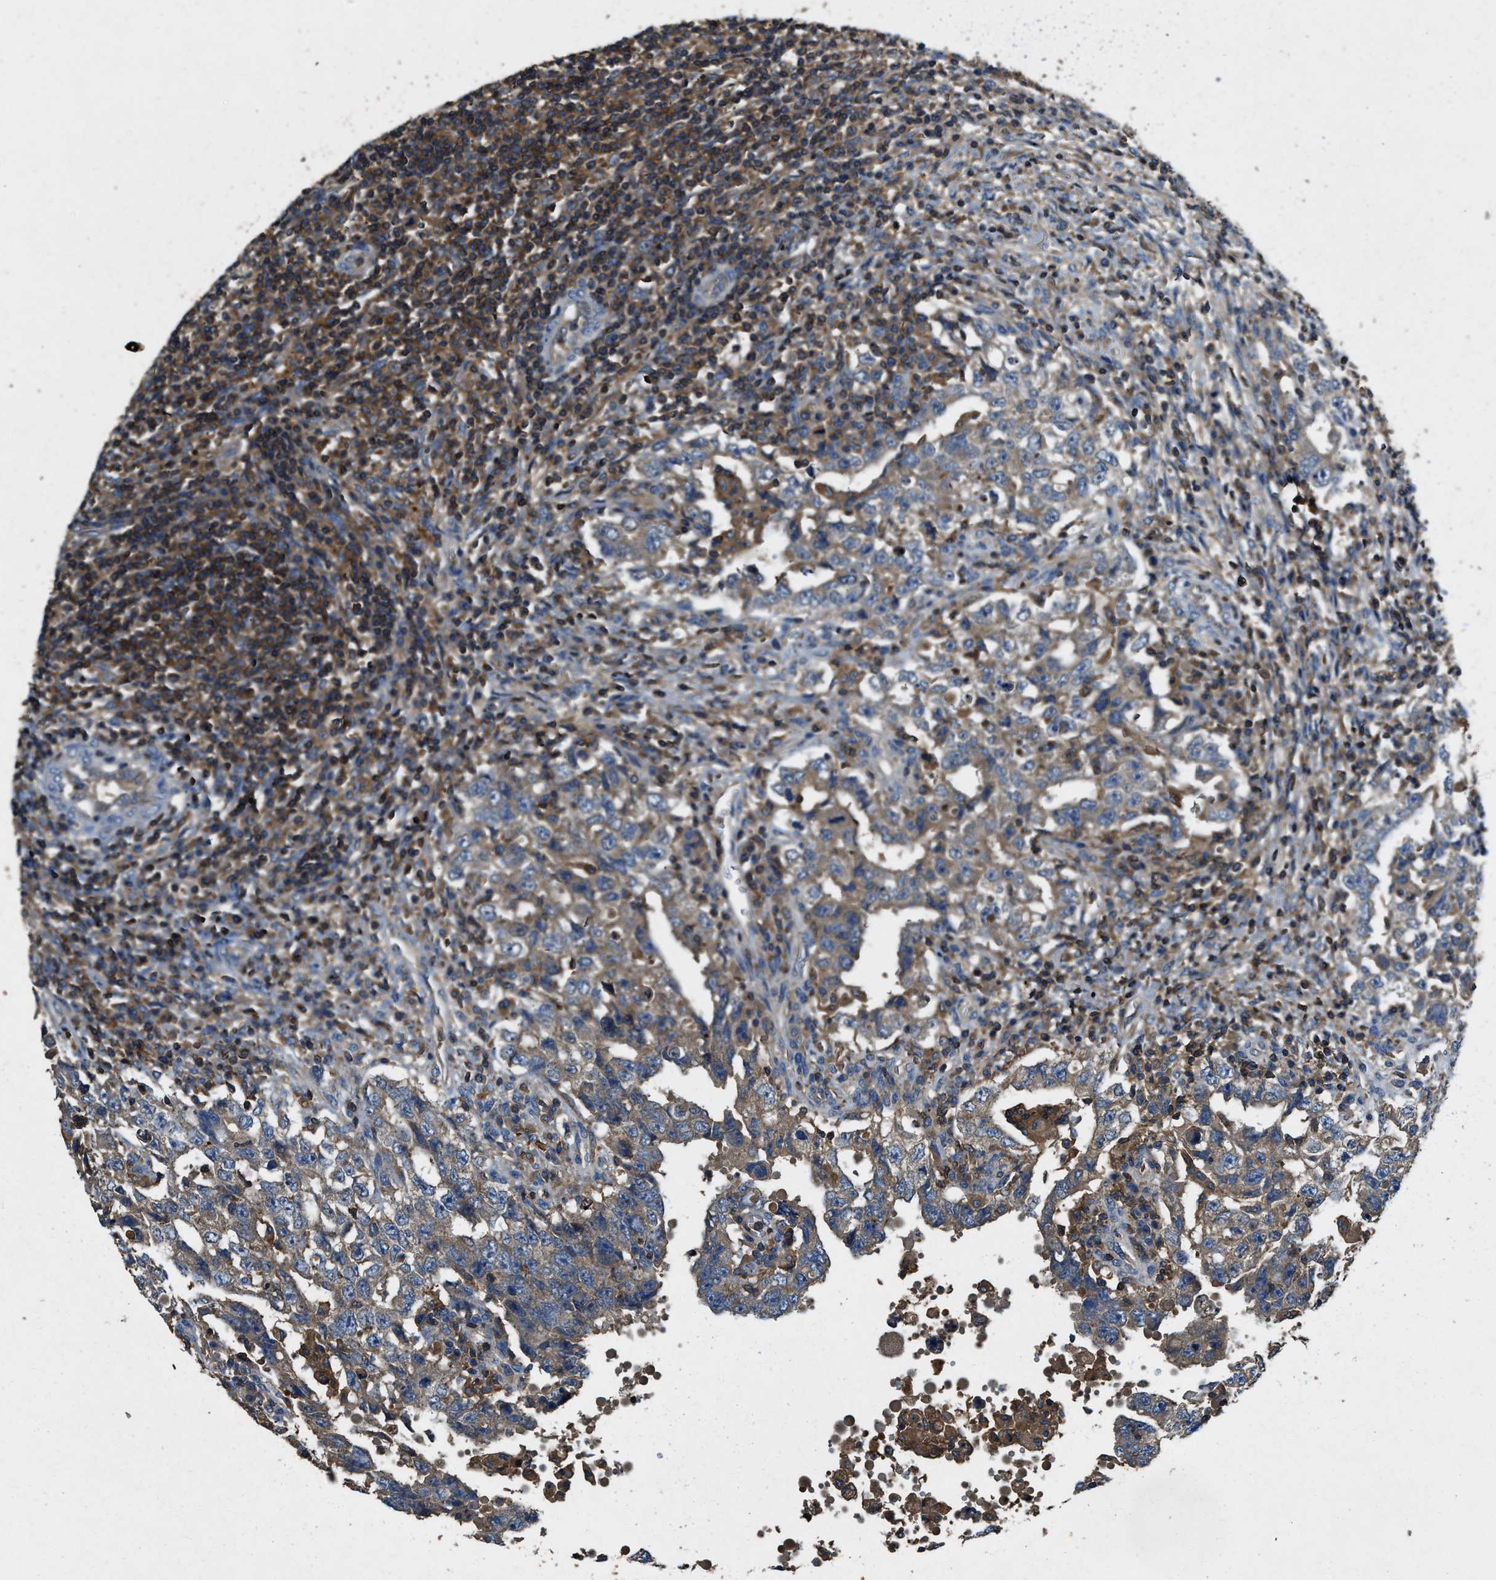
{"staining": {"intensity": "weak", "quantity": ">75%", "location": "cytoplasmic/membranous"}, "tissue": "testis cancer", "cell_type": "Tumor cells", "image_type": "cancer", "snomed": [{"axis": "morphology", "description": "Carcinoma, Embryonal, NOS"}, {"axis": "topography", "description": "Testis"}], "caption": "A high-resolution image shows immunohistochemistry (IHC) staining of embryonal carcinoma (testis), which shows weak cytoplasmic/membranous positivity in about >75% of tumor cells.", "gene": "BLOC1S1", "patient": {"sex": "male", "age": 26}}